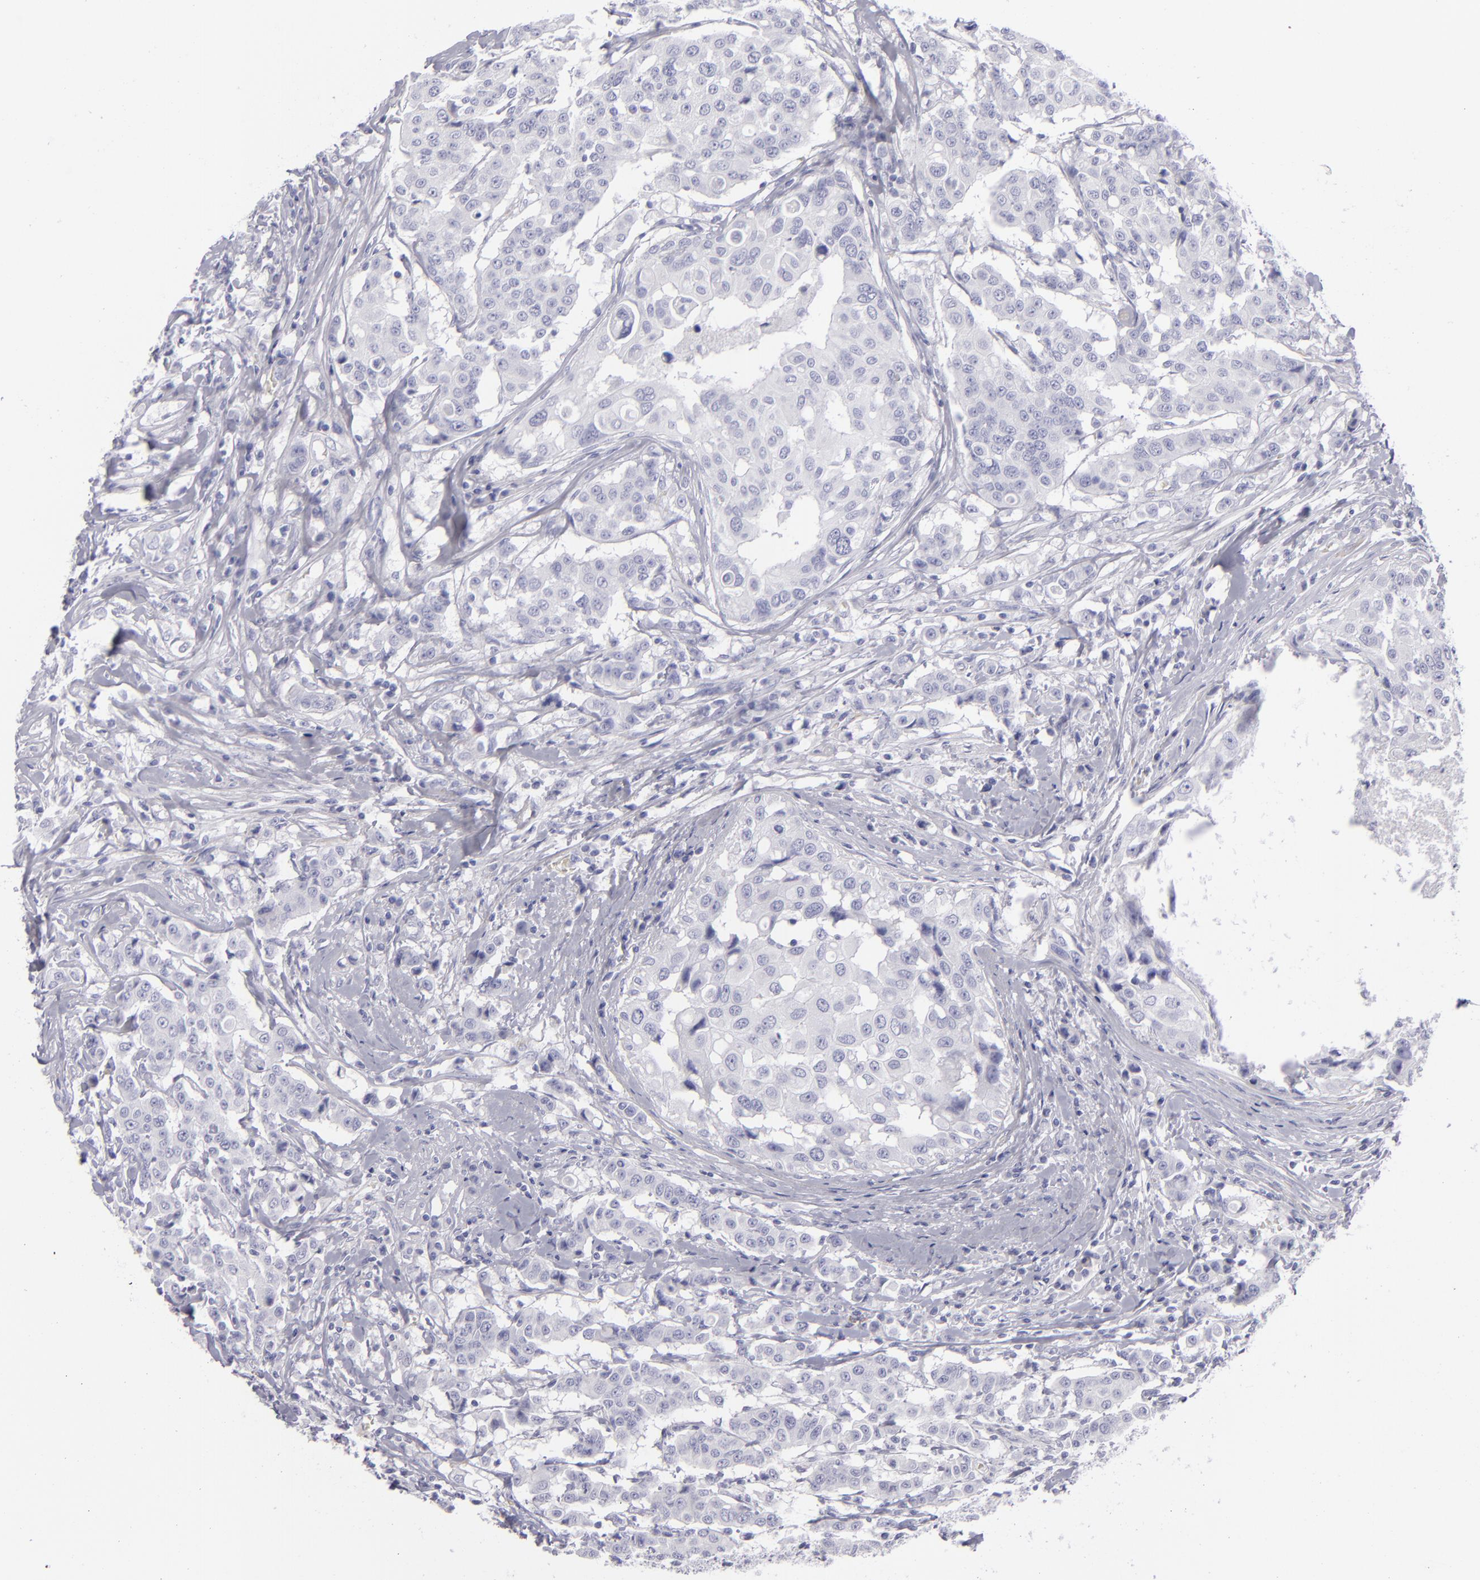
{"staining": {"intensity": "negative", "quantity": "none", "location": "none"}, "tissue": "breast cancer", "cell_type": "Tumor cells", "image_type": "cancer", "snomed": [{"axis": "morphology", "description": "Duct carcinoma"}, {"axis": "topography", "description": "Breast"}], "caption": "DAB (3,3'-diaminobenzidine) immunohistochemical staining of human breast cancer (infiltrating ductal carcinoma) exhibits no significant positivity in tumor cells.", "gene": "CD22", "patient": {"sex": "female", "age": 27}}